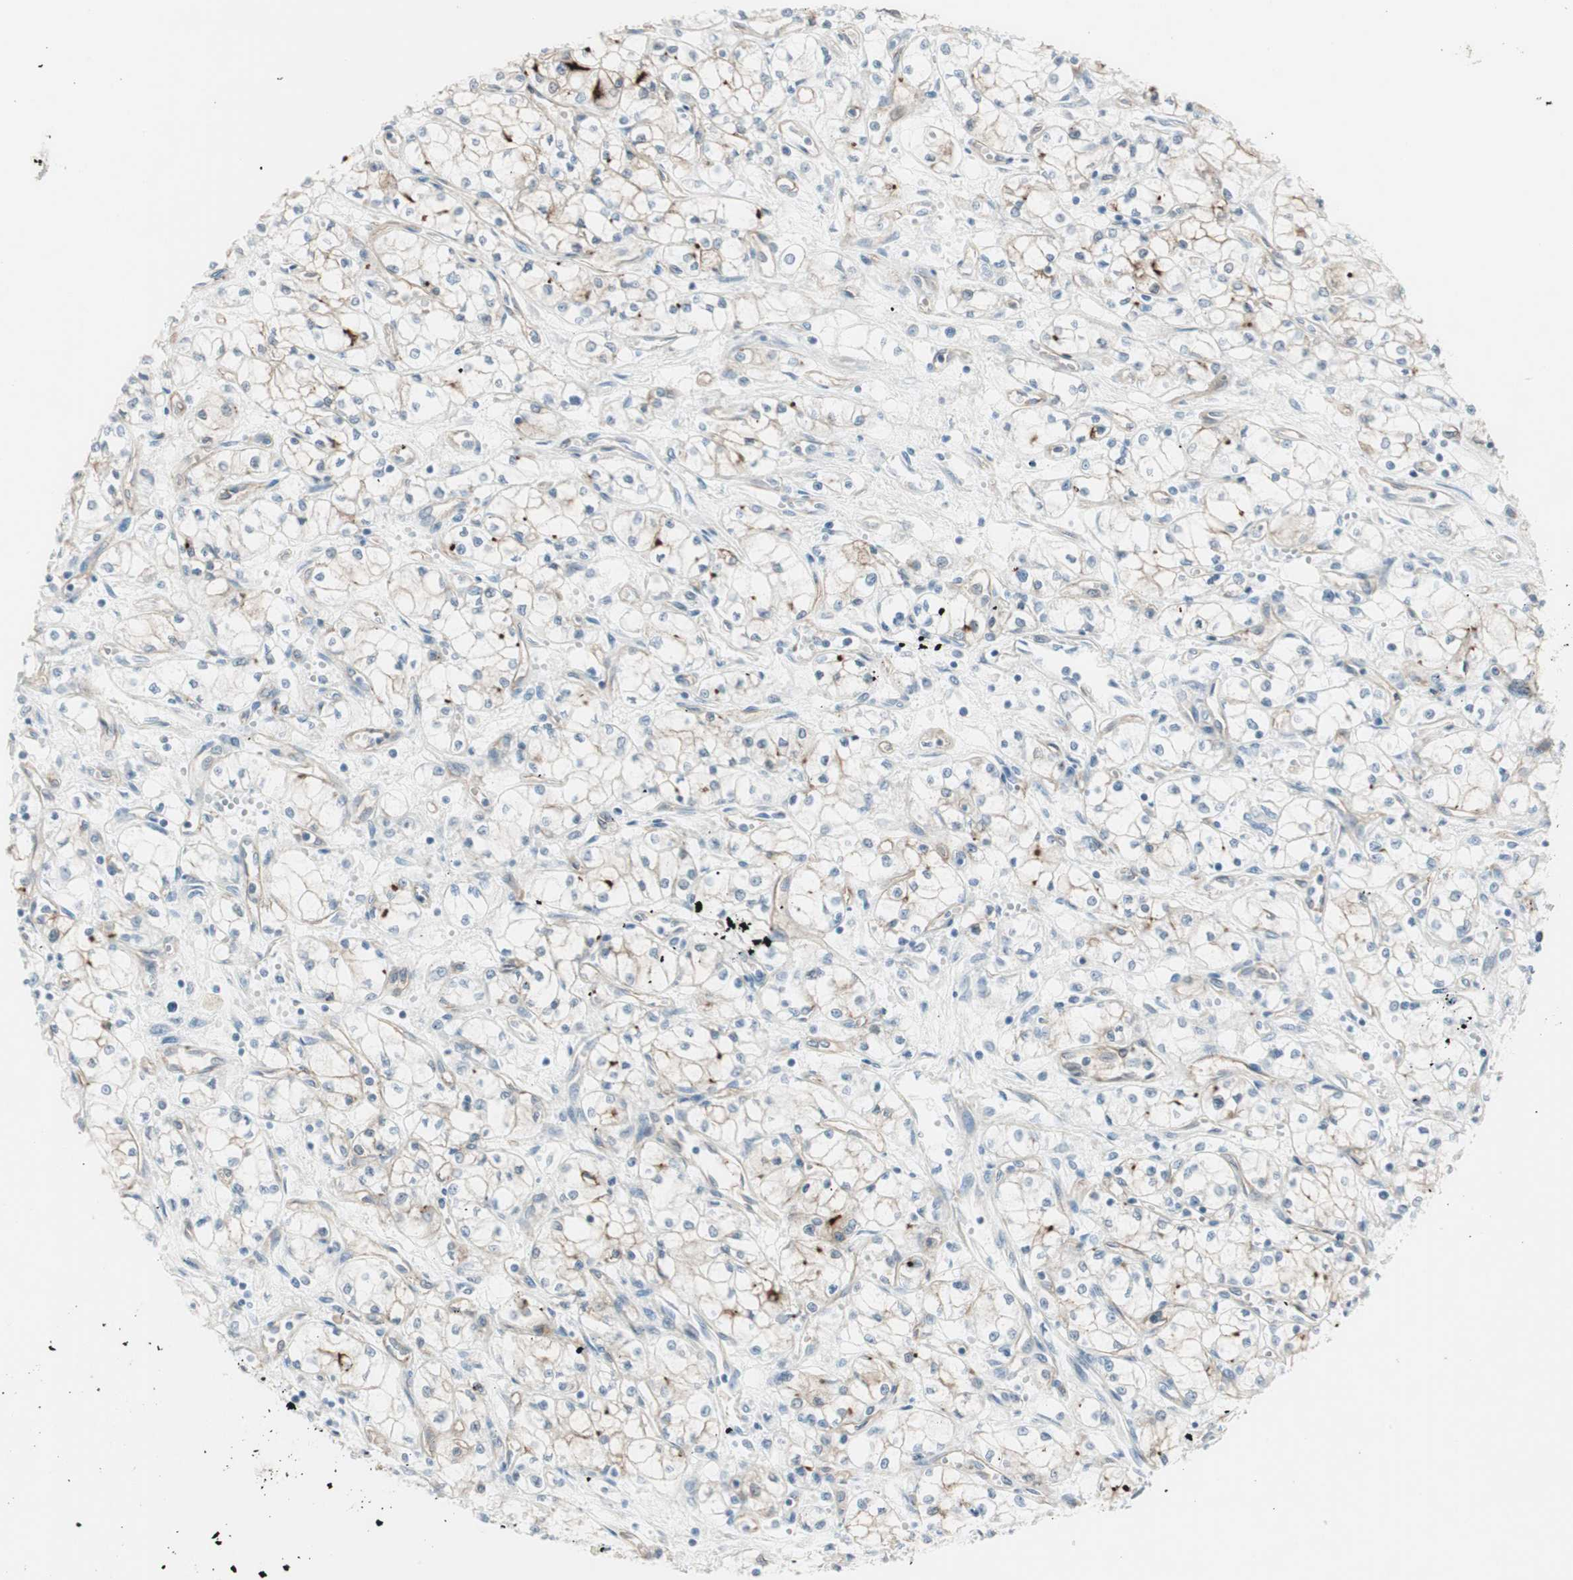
{"staining": {"intensity": "negative", "quantity": "none", "location": "none"}, "tissue": "renal cancer", "cell_type": "Tumor cells", "image_type": "cancer", "snomed": [{"axis": "morphology", "description": "Normal tissue, NOS"}, {"axis": "morphology", "description": "Adenocarcinoma, NOS"}, {"axis": "topography", "description": "Kidney"}], "caption": "Tumor cells show no significant expression in renal cancer (adenocarcinoma).", "gene": "CDHR5", "patient": {"sex": "male", "age": 59}}